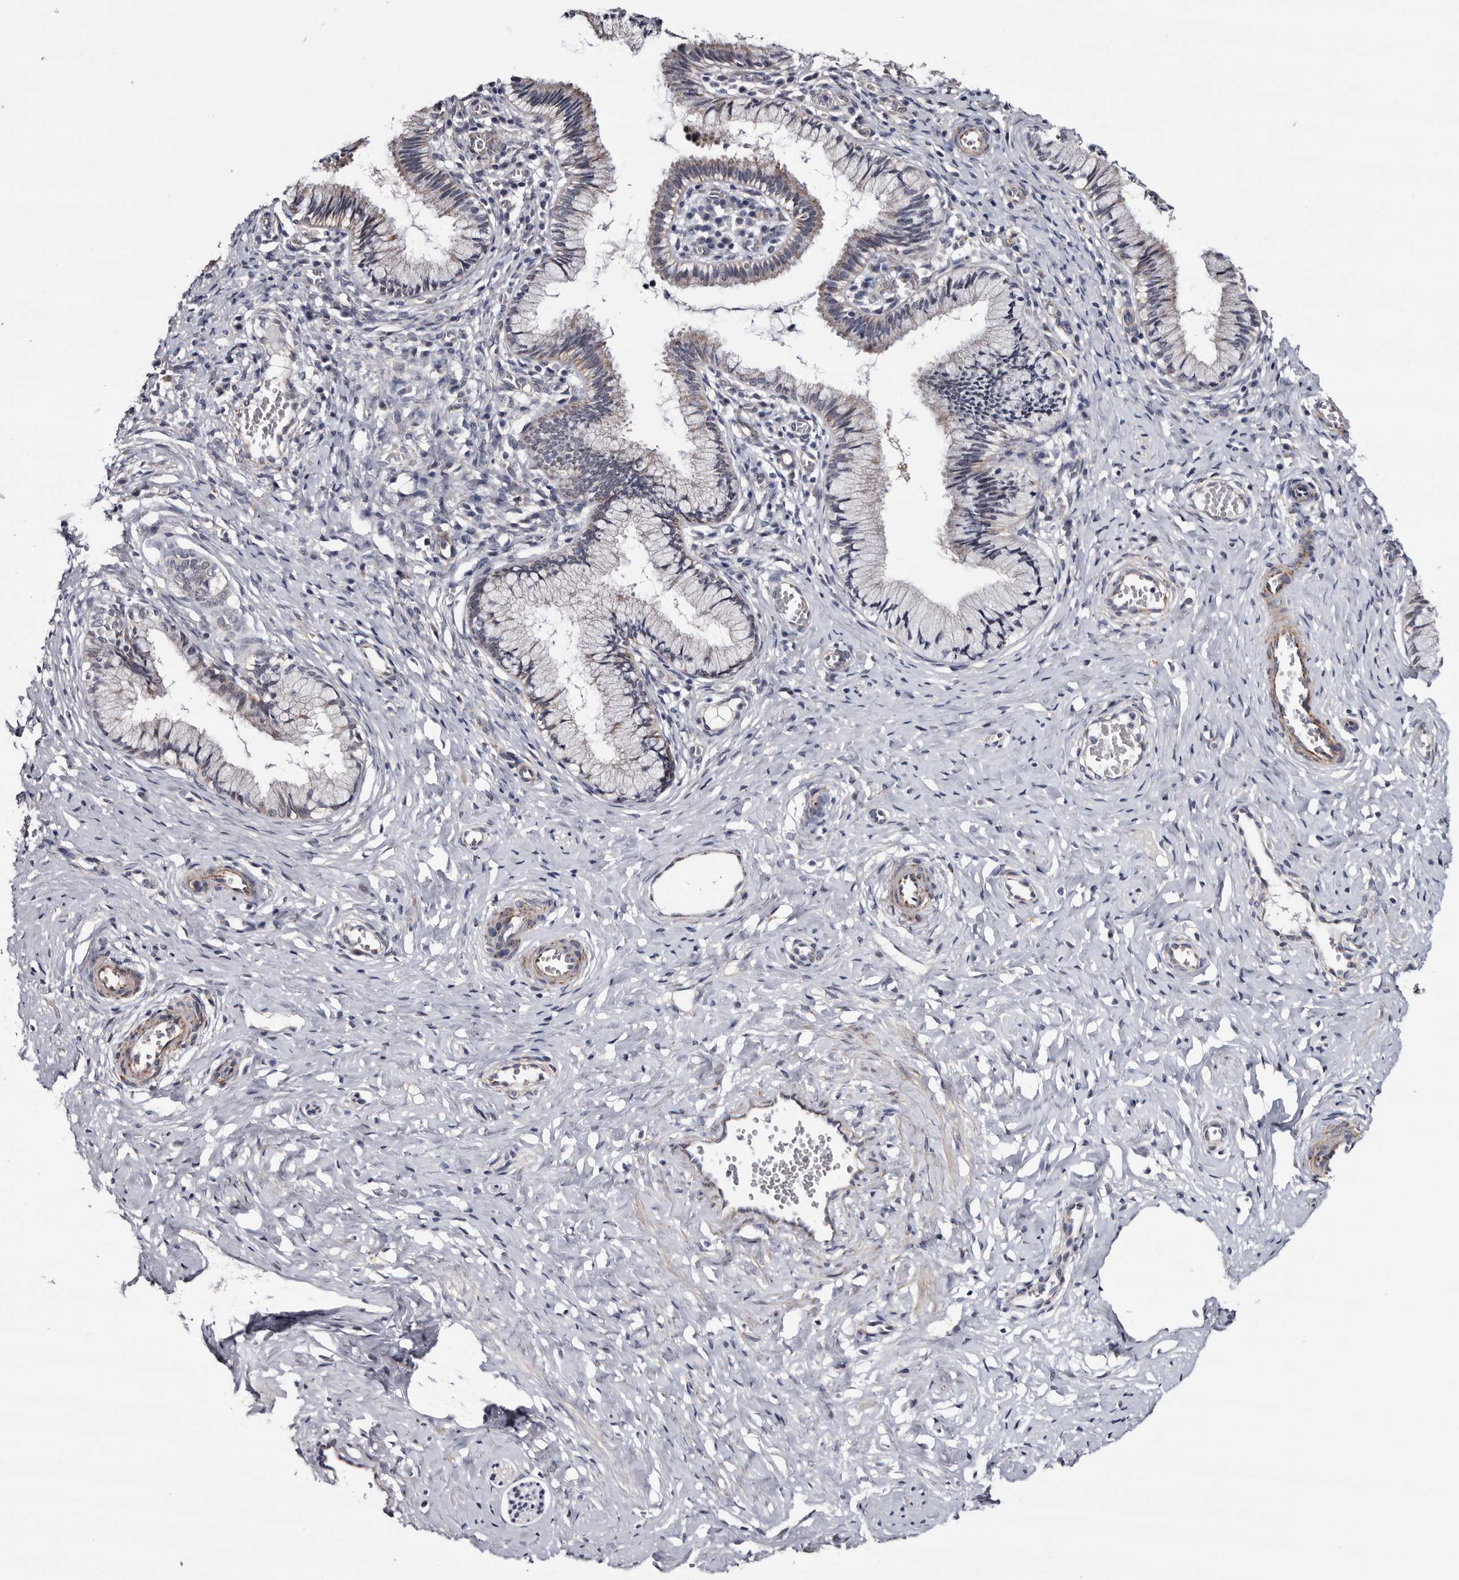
{"staining": {"intensity": "weak", "quantity": "<25%", "location": "cytoplasmic/membranous"}, "tissue": "cervix", "cell_type": "Glandular cells", "image_type": "normal", "snomed": [{"axis": "morphology", "description": "Normal tissue, NOS"}, {"axis": "topography", "description": "Cervix"}], "caption": "This is an immunohistochemistry micrograph of unremarkable human cervix. There is no positivity in glandular cells.", "gene": "ARMCX2", "patient": {"sex": "female", "age": 27}}